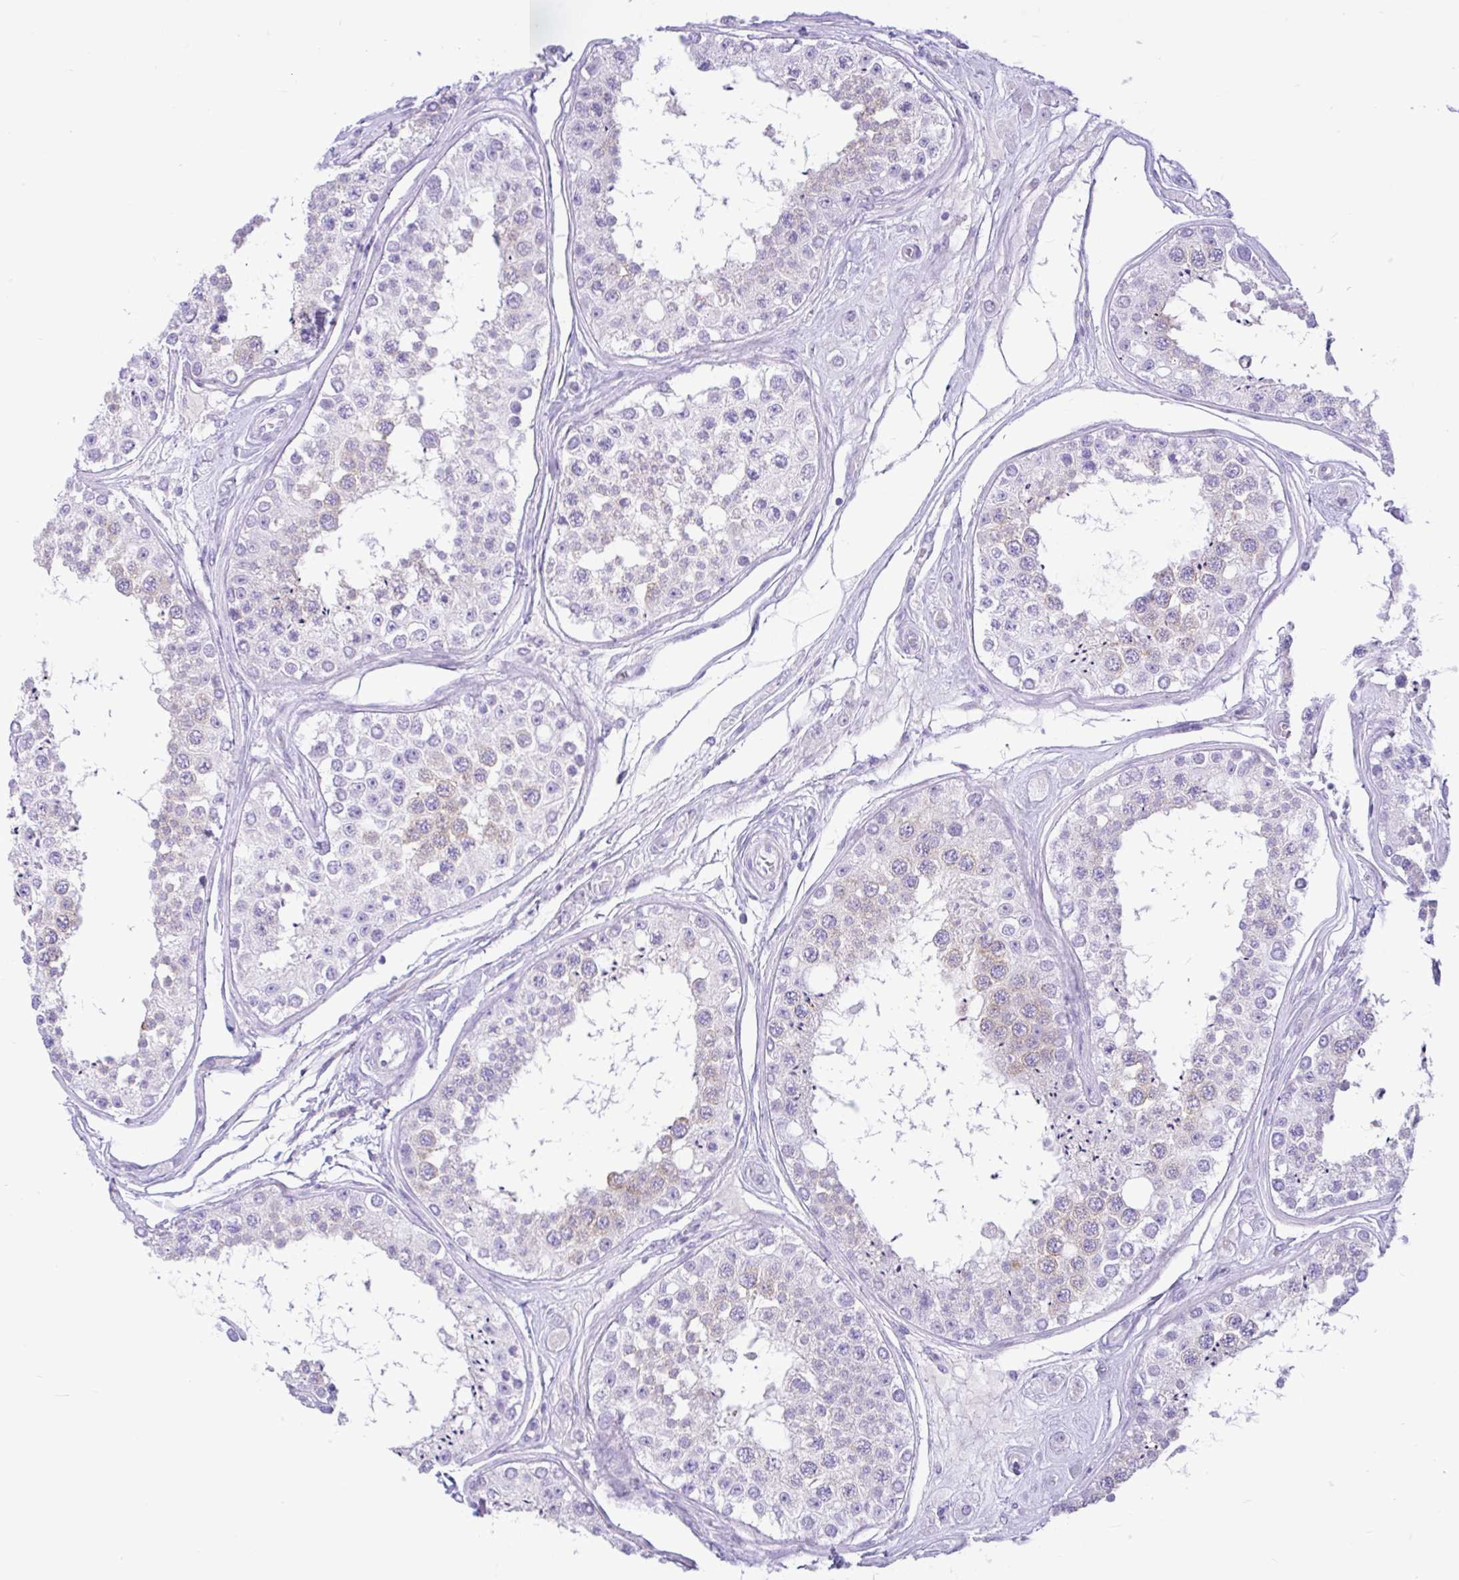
{"staining": {"intensity": "weak", "quantity": "<25%", "location": "cytoplasmic/membranous"}, "tissue": "testis", "cell_type": "Cells in seminiferous ducts", "image_type": "normal", "snomed": [{"axis": "morphology", "description": "Normal tissue, NOS"}, {"axis": "topography", "description": "Testis"}], "caption": "High magnification brightfield microscopy of benign testis stained with DAB (3,3'-diaminobenzidine) (brown) and counterstained with hematoxylin (blue): cells in seminiferous ducts show no significant expression.", "gene": "ZNF101", "patient": {"sex": "male", "age": 25}}